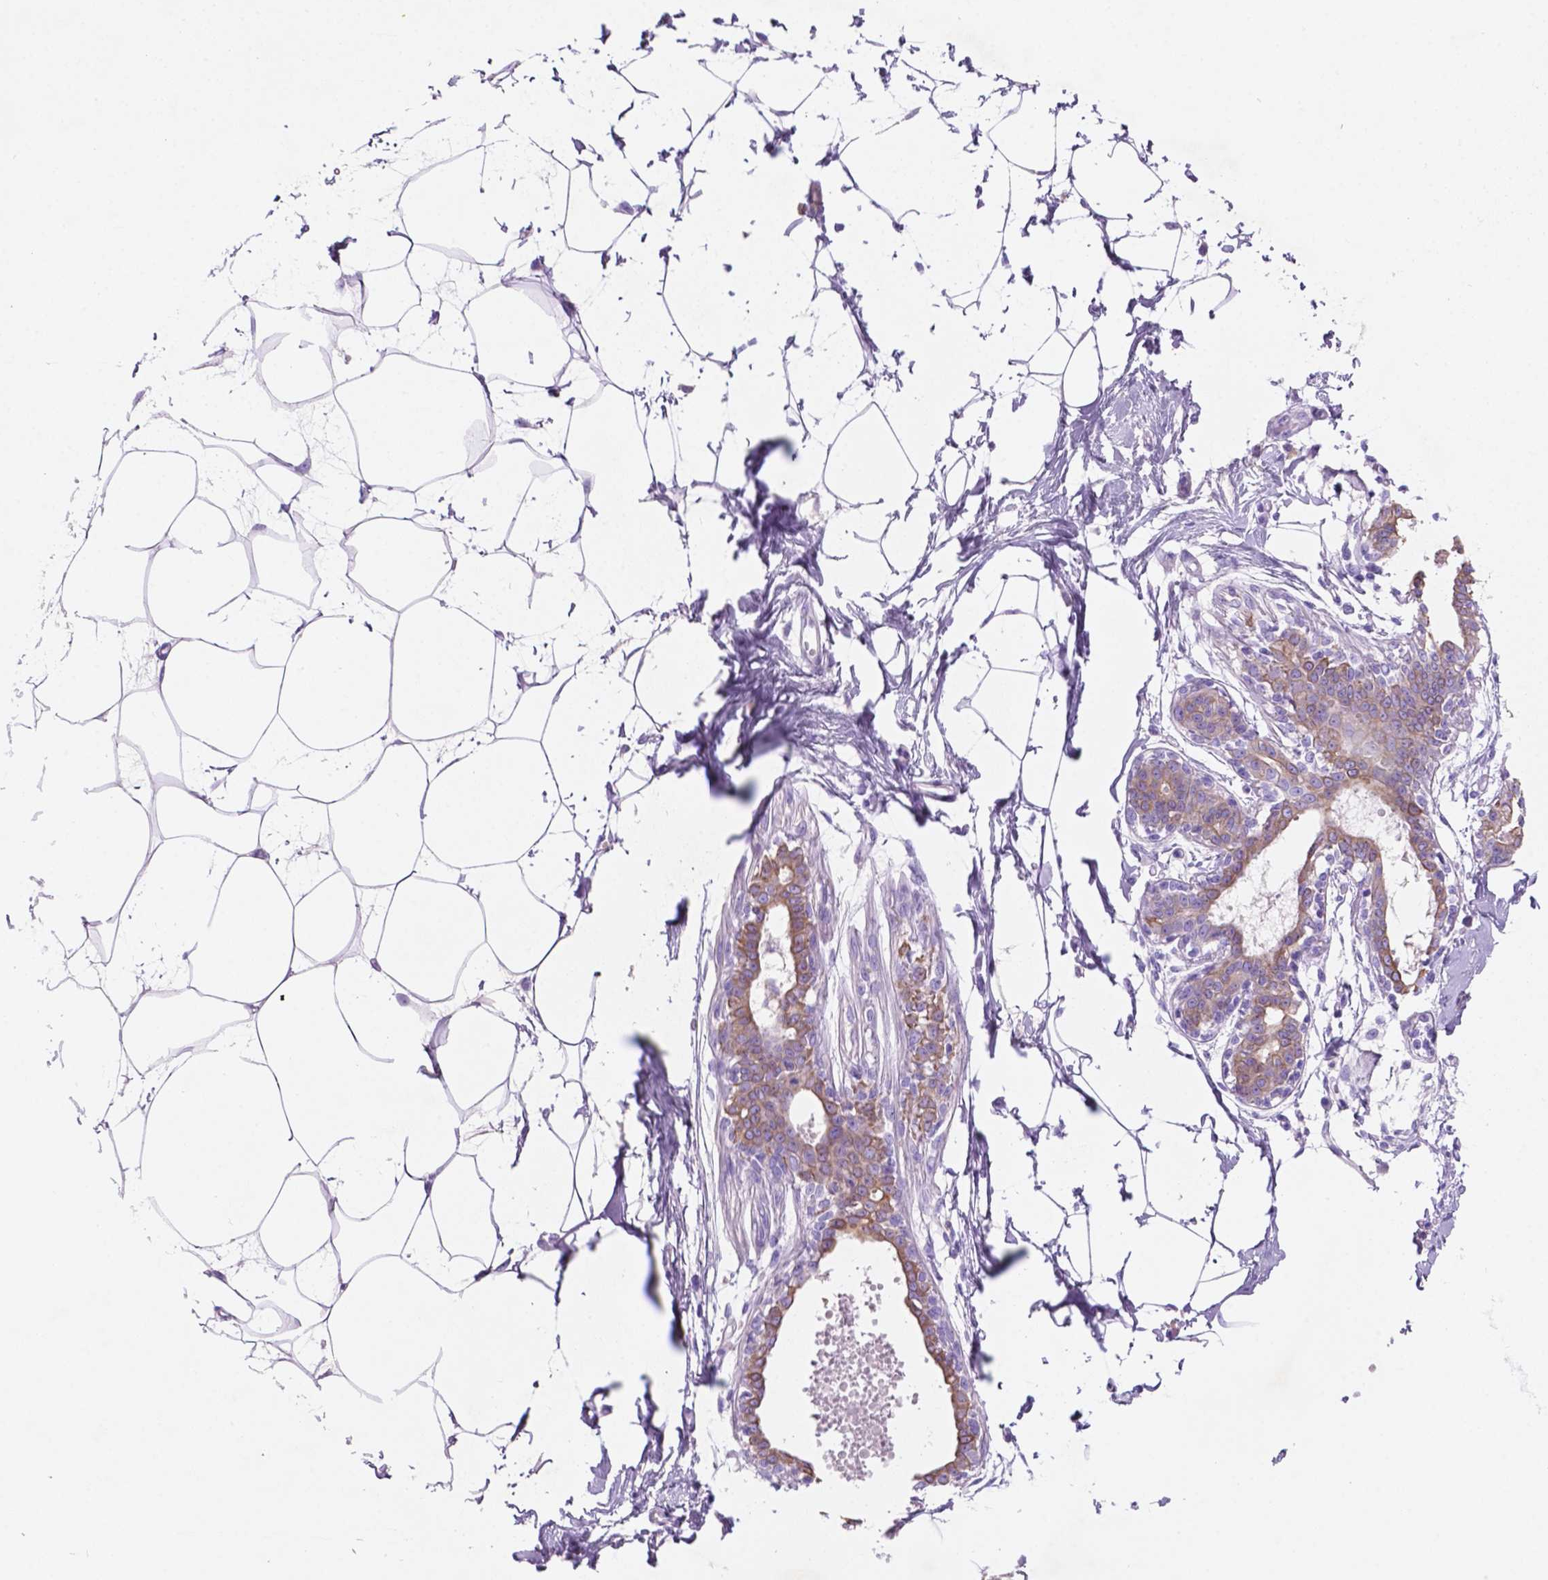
{"staining": {"intensity": "weak", "quantity": "<25%", "location": "cytoplasmic/membranous"}, "tissue": "breast", "cell_type": "Adipocytes", "image_type": "normal", "snomed": [{"axis": "morphology", "description": "Normal tissue, NOS"}, {"axis": "topography", "description": "Breast"}], "caption": "The histopathology image displays no staining of adipocytes in unremarkable breast.", "gene": "POU4F1", "patient": {"sex": "female", "age": 45}}